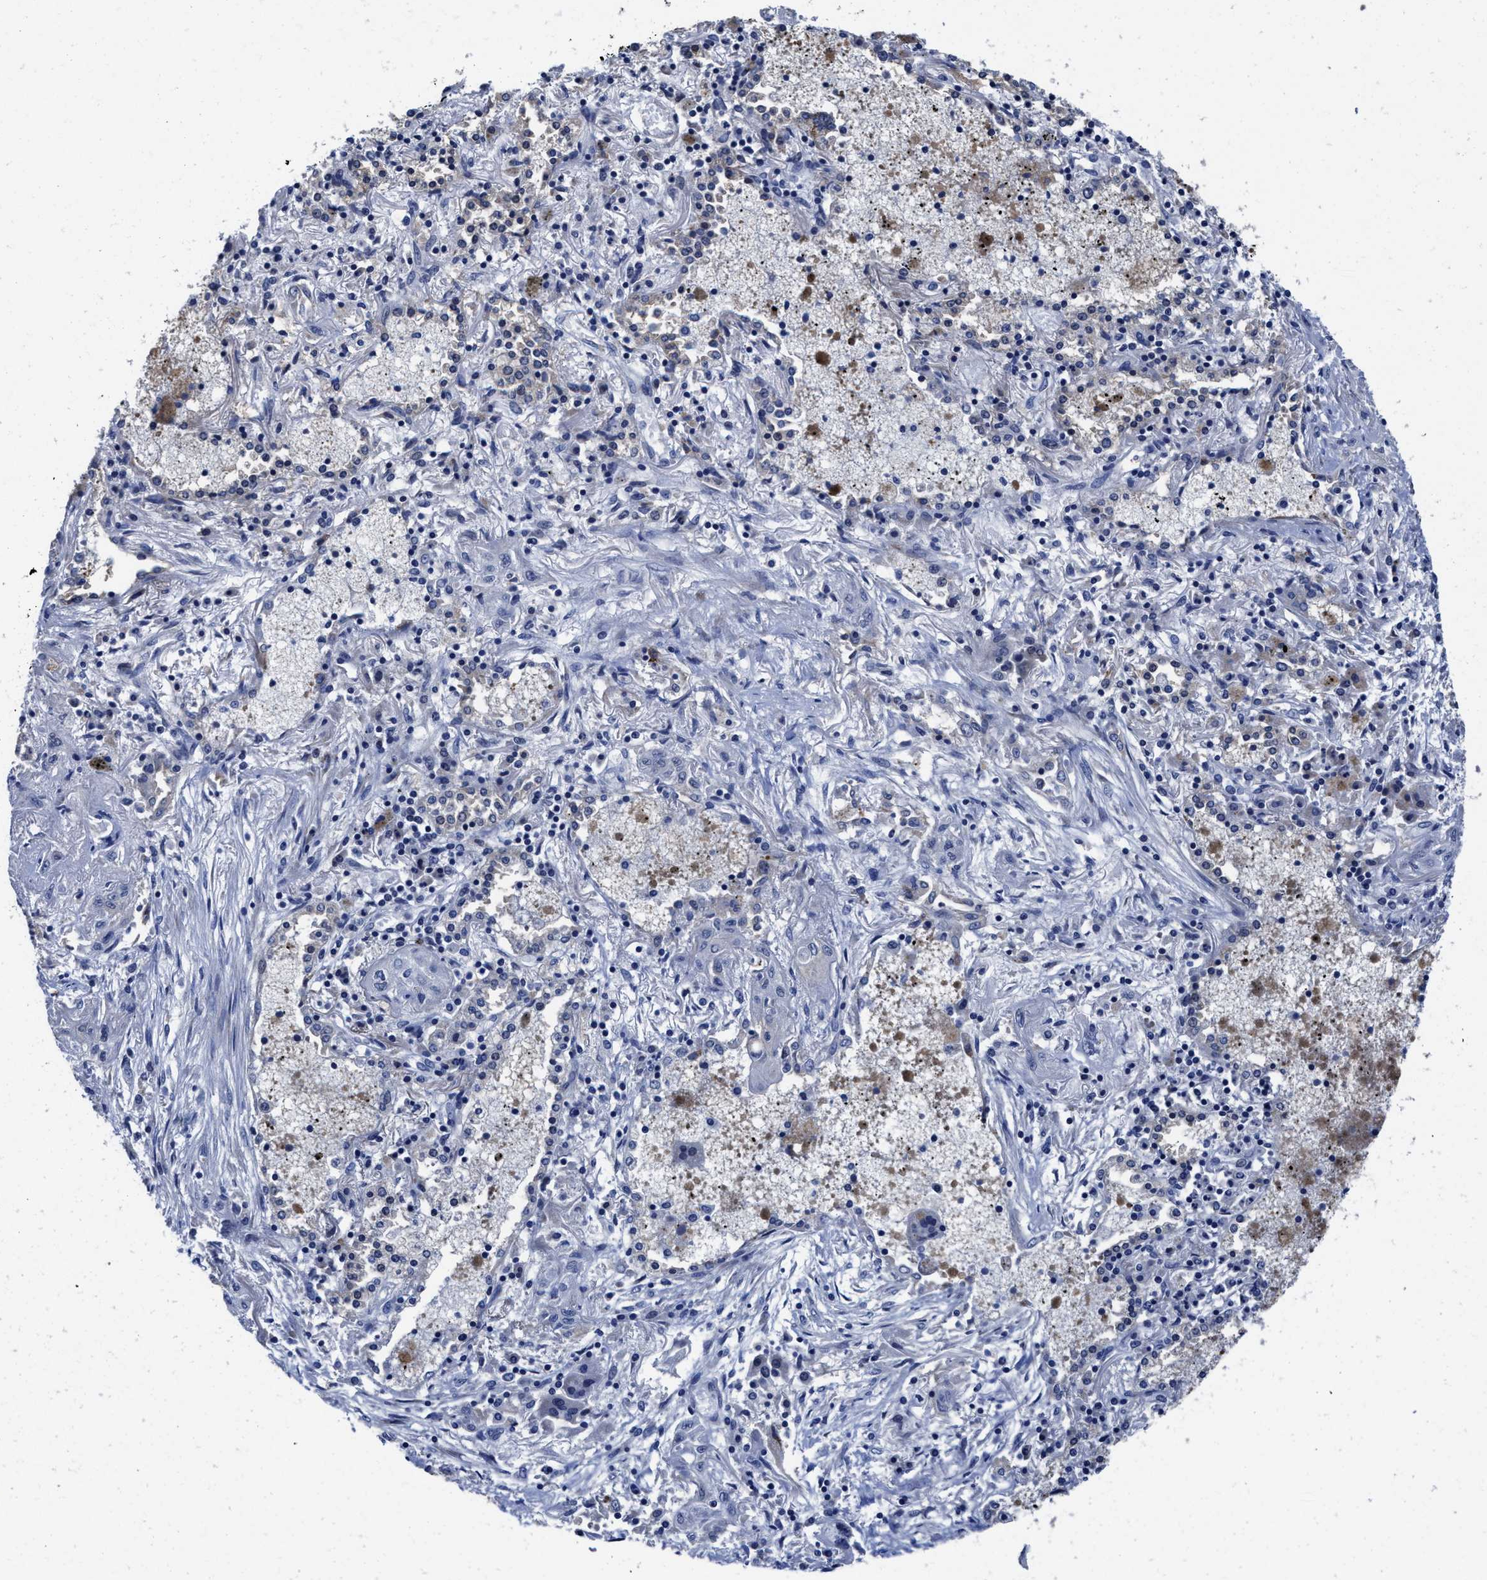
{"staining": {"intensity": "negative", "quantity": "none", "location": "none"}, "tissue": "lung cancer", "cell_type": "Tumor cells", "image_type": "cancer", "snomed": [{"axis": "morphology", "description": "Squamous cell carcinoma, NOS"}, {"axis": "topography", "description": "Lung"}], "caption": "Human lung cancer (squamous cell carcinoma) stained for a protein using IHC reveals no staining in tumor cells.", "gene": "HOOK1", "patient": {"sex": "female", "age": 47}}